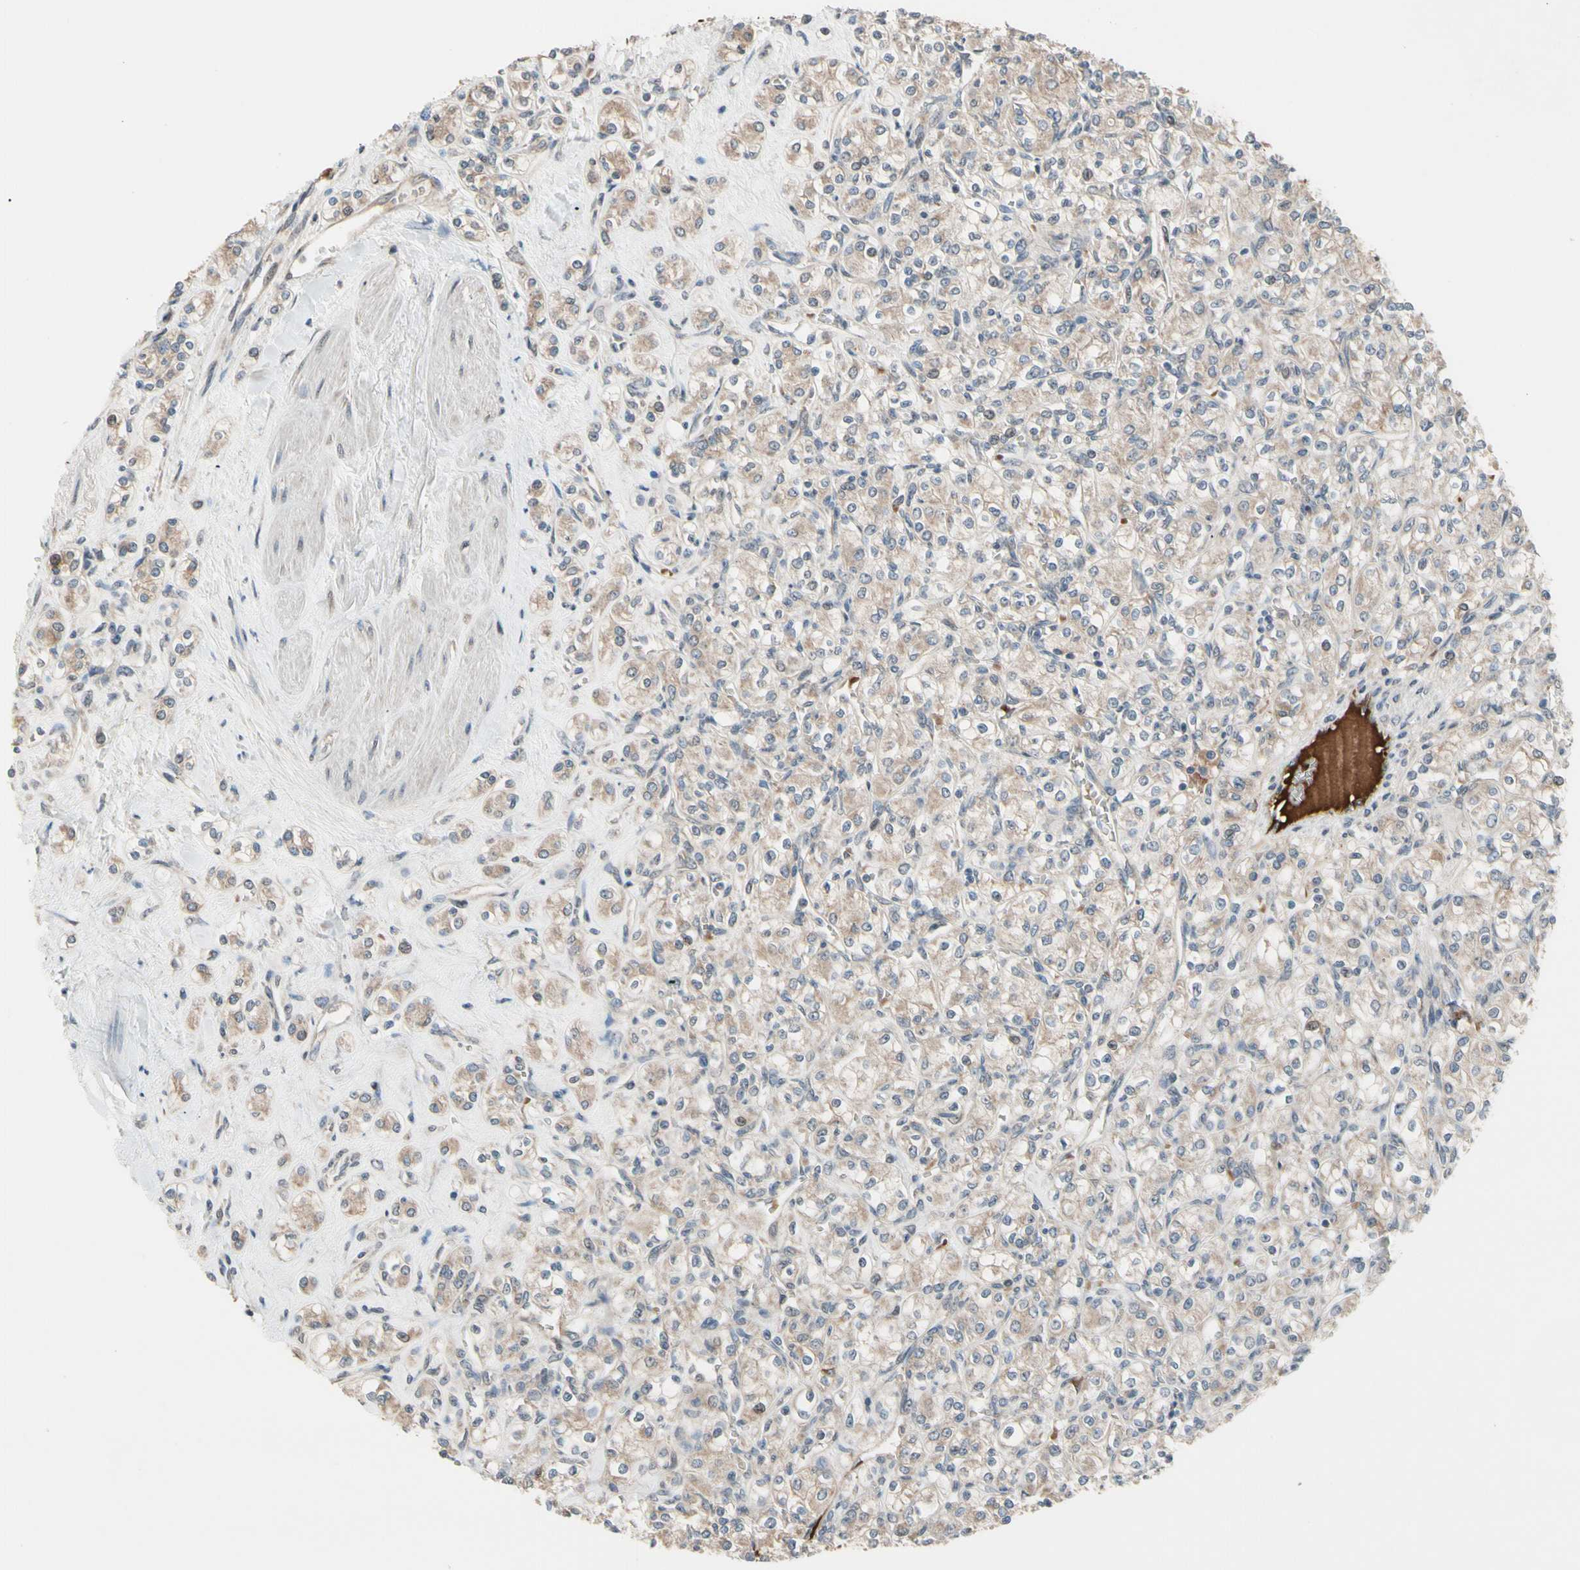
{"staining": {"intensity": "weak", "quantity": "25%-75%", "location": "cytoplasmic/membranous"}, "tissue": "renal cancer", "cell_type": "Tumor cells", "image_type": "cancer", "snomed": [{"axis": "morphology", "description": "Adenocarcinoma, NOS"}, {"axis": "topography", "description": "Kidney"}], "caption": "Renal cancer (adenocarcinoma) stained with IHC reveals weak cytoplasmic/membranous positivity in approximately 25%-75% of tumor cells. (Stains: DAB (3,3'-diaminobenzidine) in brown, nuclei in blue, Microscopy: brightfield microscopy at high magnification).", "gene": "SNX29", "patient": {"sex": "male", "age": 77}}